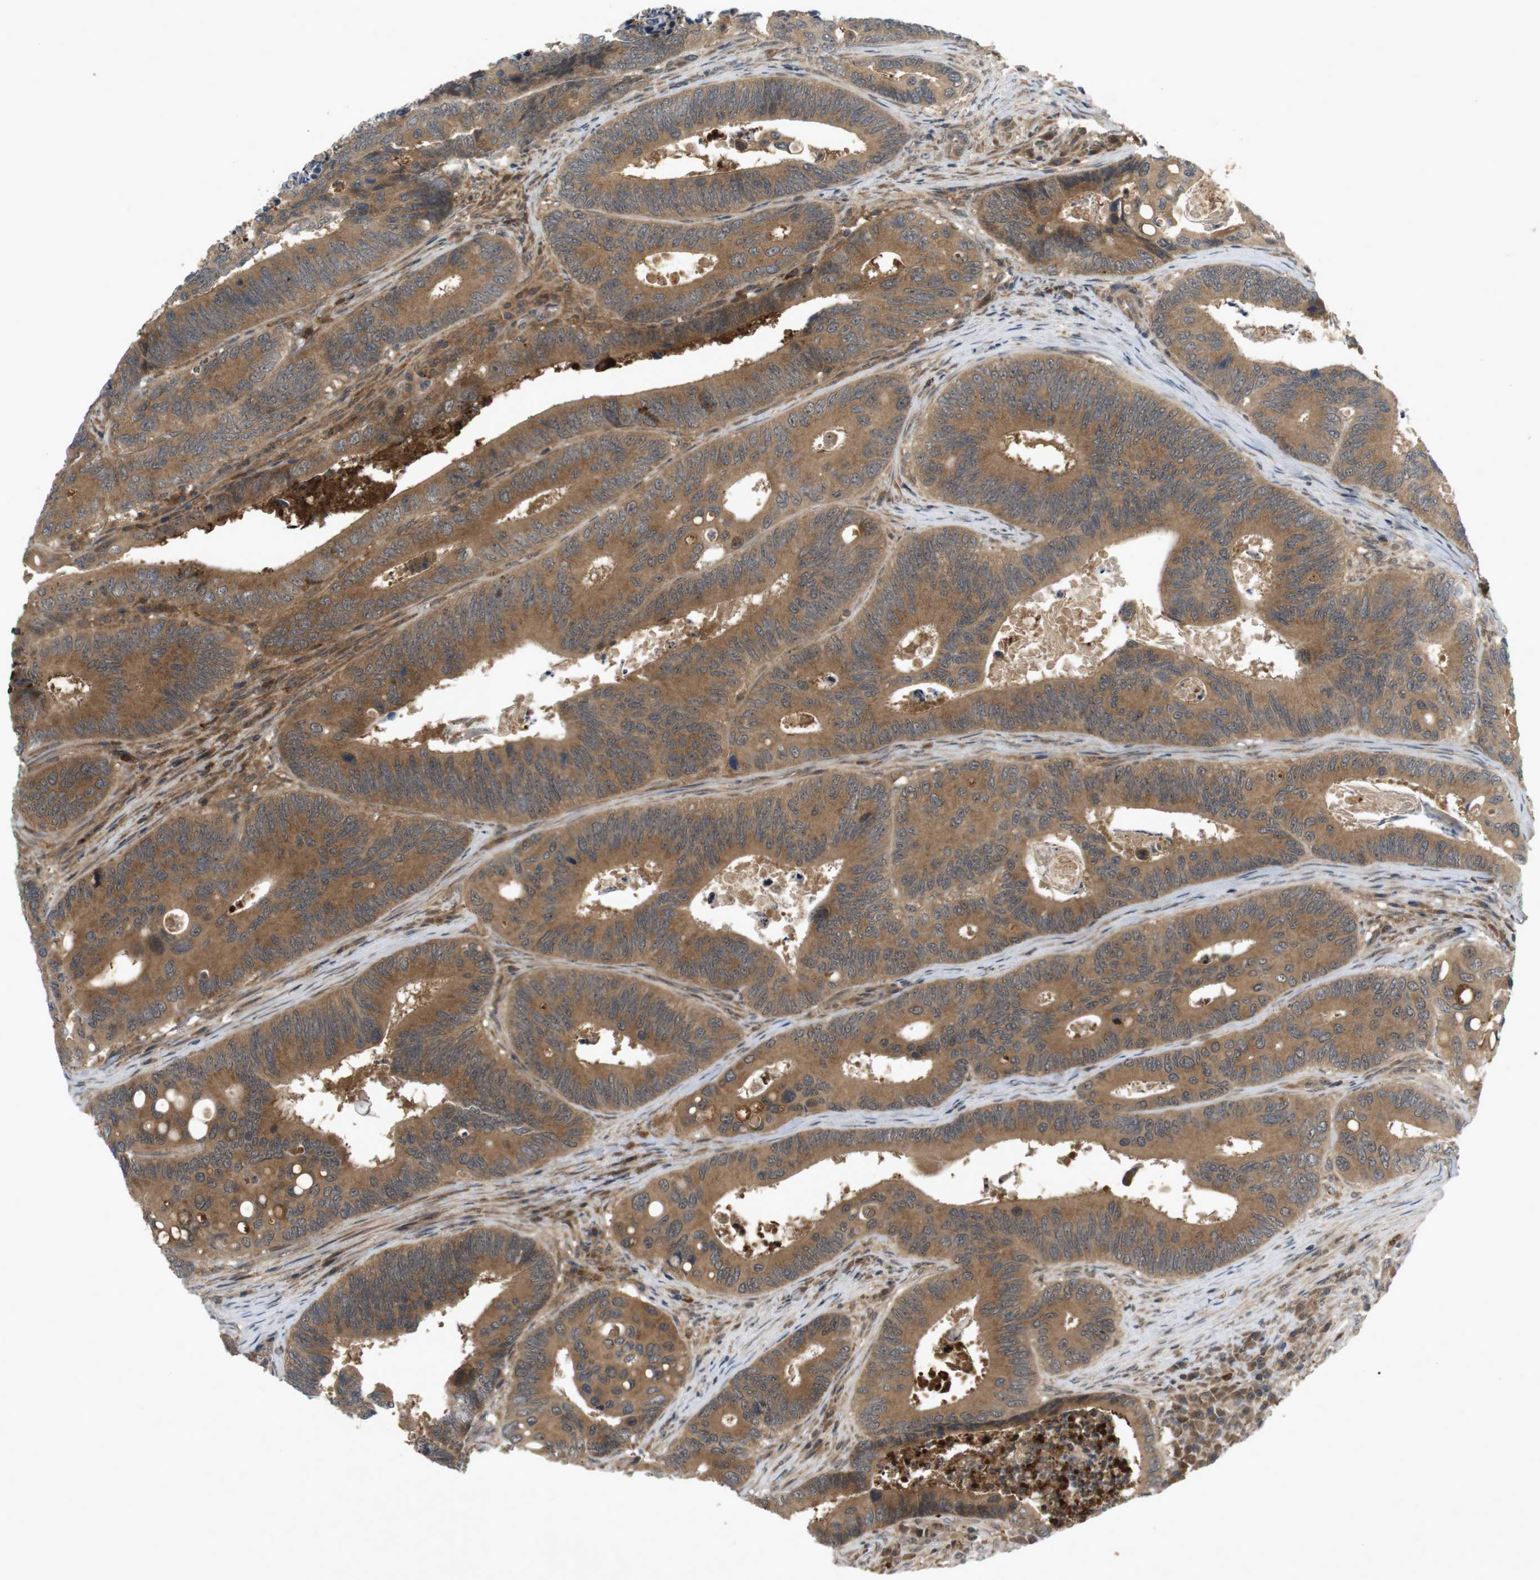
{"staining": {"intensity": "moderate", "quantity": ">75%", "location": "cytoplasmic/membranous"}, "tissue": "colorectal cancer", "cell_type": "Tumor cells", "image_type": "cancer", "snomed": [{"axis": "morphology", "description": "Inflammation, NOS"}, {"axis": "morphology", "description": "Adenocarcinoma, NOS"}, {"axis": "topography", "description": "Colon"}], "caption": "A brown stain labels moderate cytoplasmic/membranous expression of a protein in human adenocarcinoma (colorectal) tumor cells.", "gene": "NFKBIE", "patient": {"sex": "male", "age": 72}}